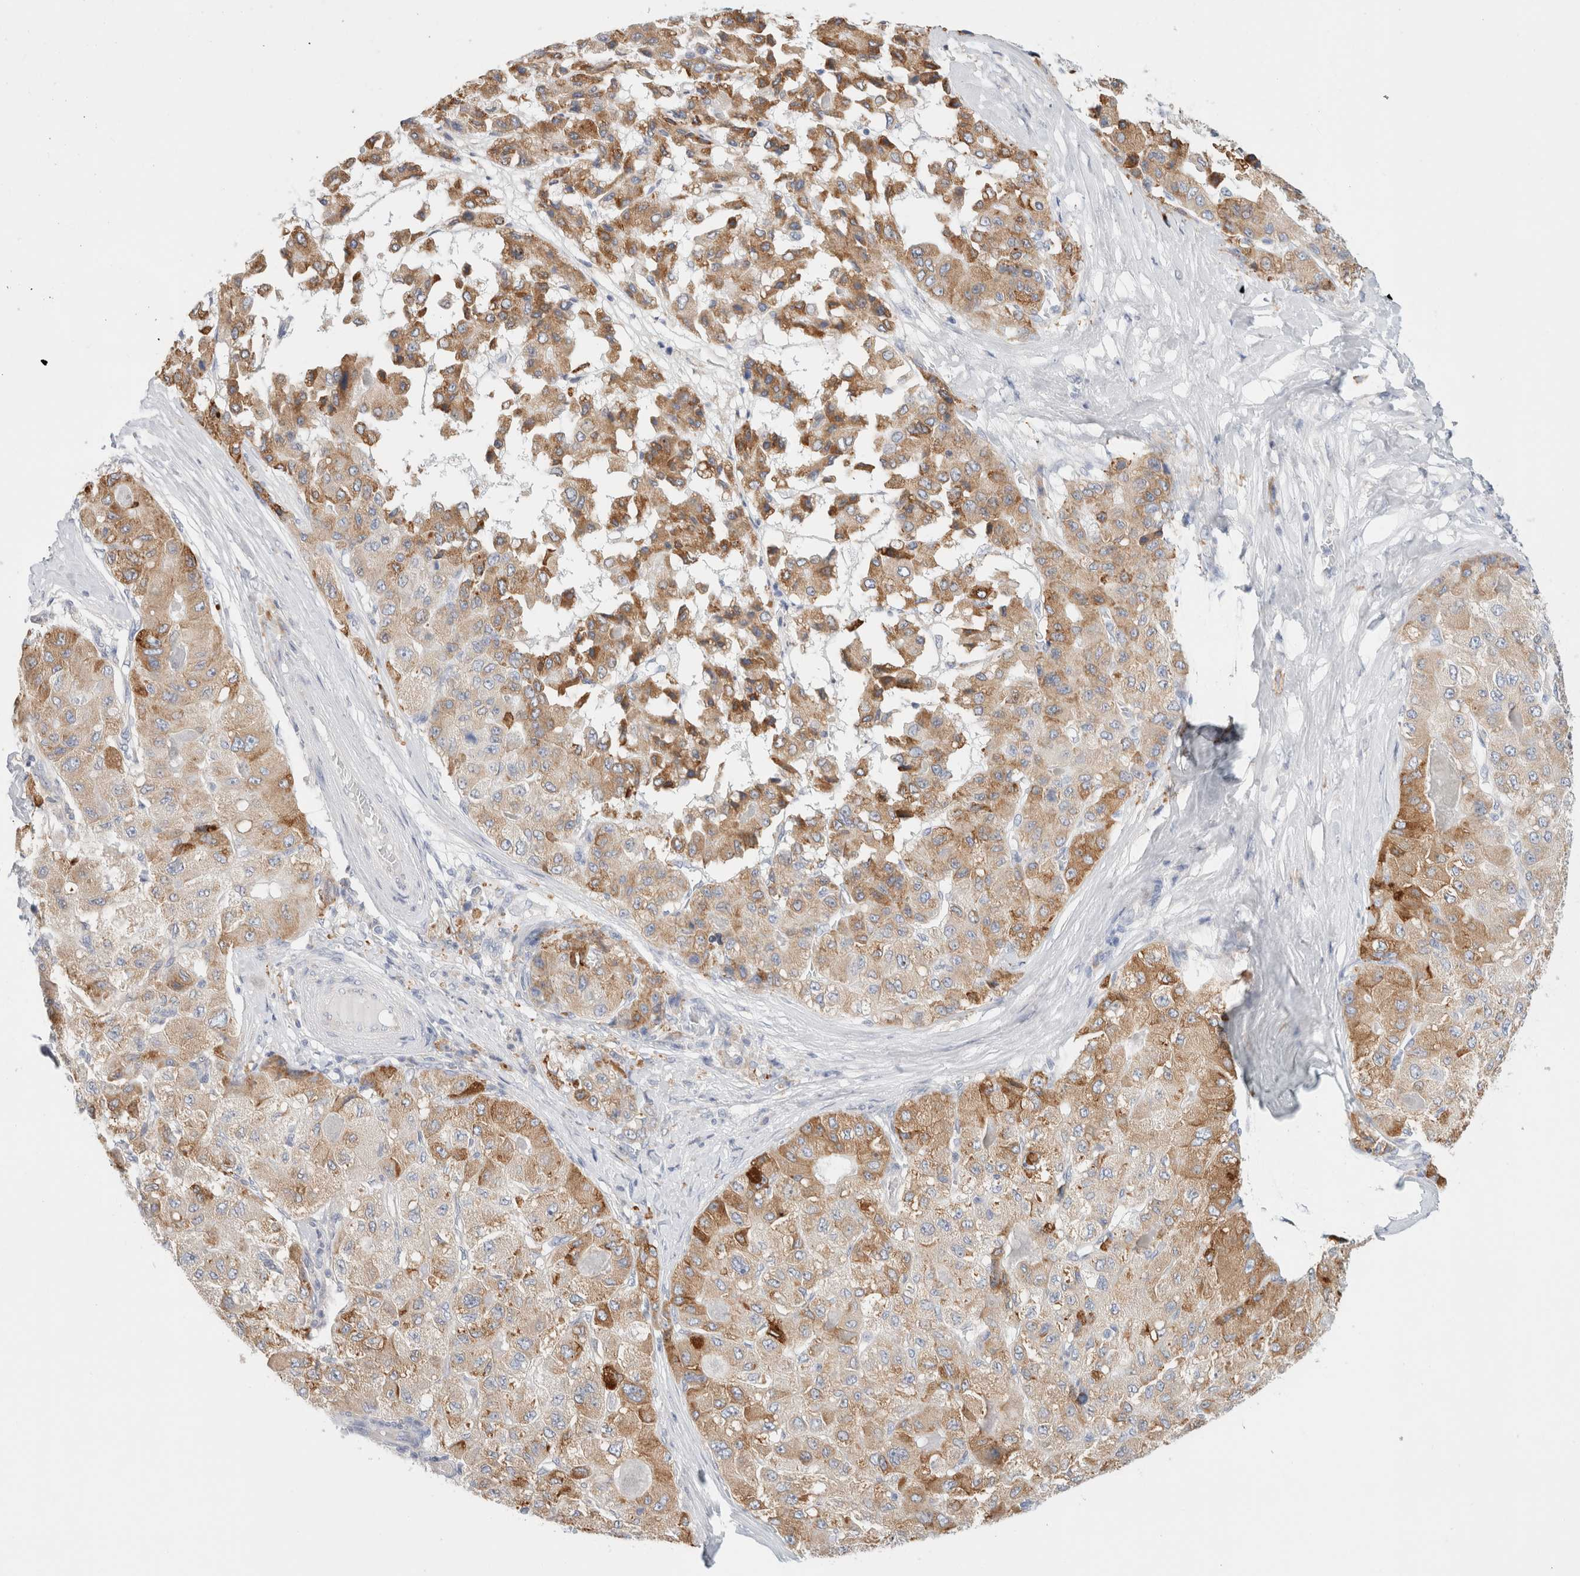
{"staining": {"intensity": "moderate", "quantity": ">75%", "location": "cytoplasmic/membranous"}, "tissue": "liver cancer", "cell_type": "Tumor cells", "image_type": "cancer", "snomed": [{"axis": "morphology", "description": "Carcinoma, Hepatocellular, NOS"}, {"axis": "topography", "description": "Liver"}], "caption": "Protein expression by IHC exhibits moderate cytoplasmic/membranous positivity in approximately >75% of tumor cells in liver hepatocellular carcinoma. Nuclei are stained in blue.", "gene": "CSK", "patient": {"sex": "male", "age": 80}}